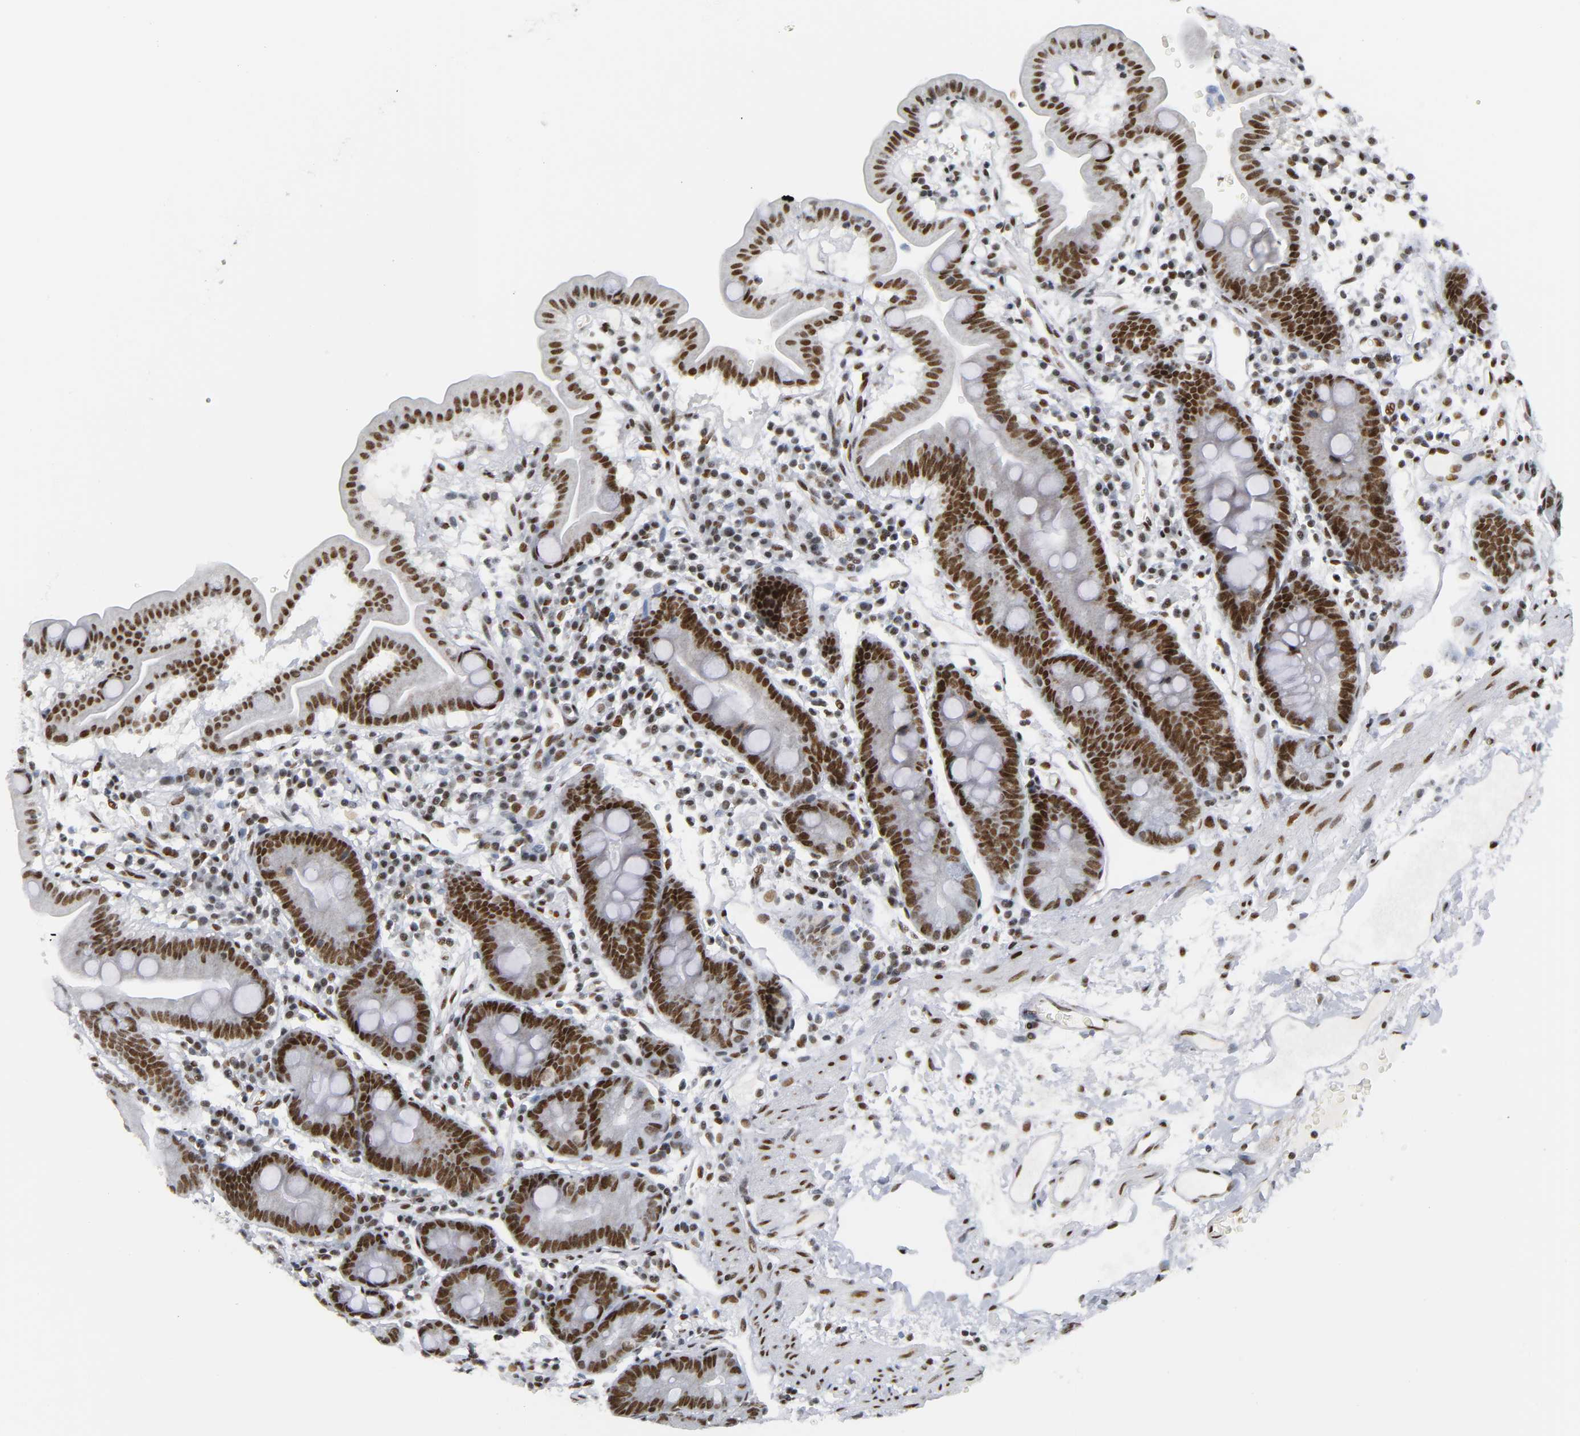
{"staining": {"intensity": "strong", "quantity": ">75%", "location": "nuclear"}, "tissue": "duodenum", "cell_type": "Glandular cells", "image_type": "normal", "snomed": [{"axis": "morphology", "description": "Normal tissue, NOS"}, {"axis": "topography", "description": "Duodenum"}], "caption": "DAB (3,3'-diaminobenzidine) immunohistochemical staining of unremarkable human duodenum shows strong nuclear protein staining in approximately >75% of glandular cells. Ihc stains the protein in brown and the nuclei are stained blue.", "gene": "CREBBP", "patient": {"sex": "male", "age": 50}}